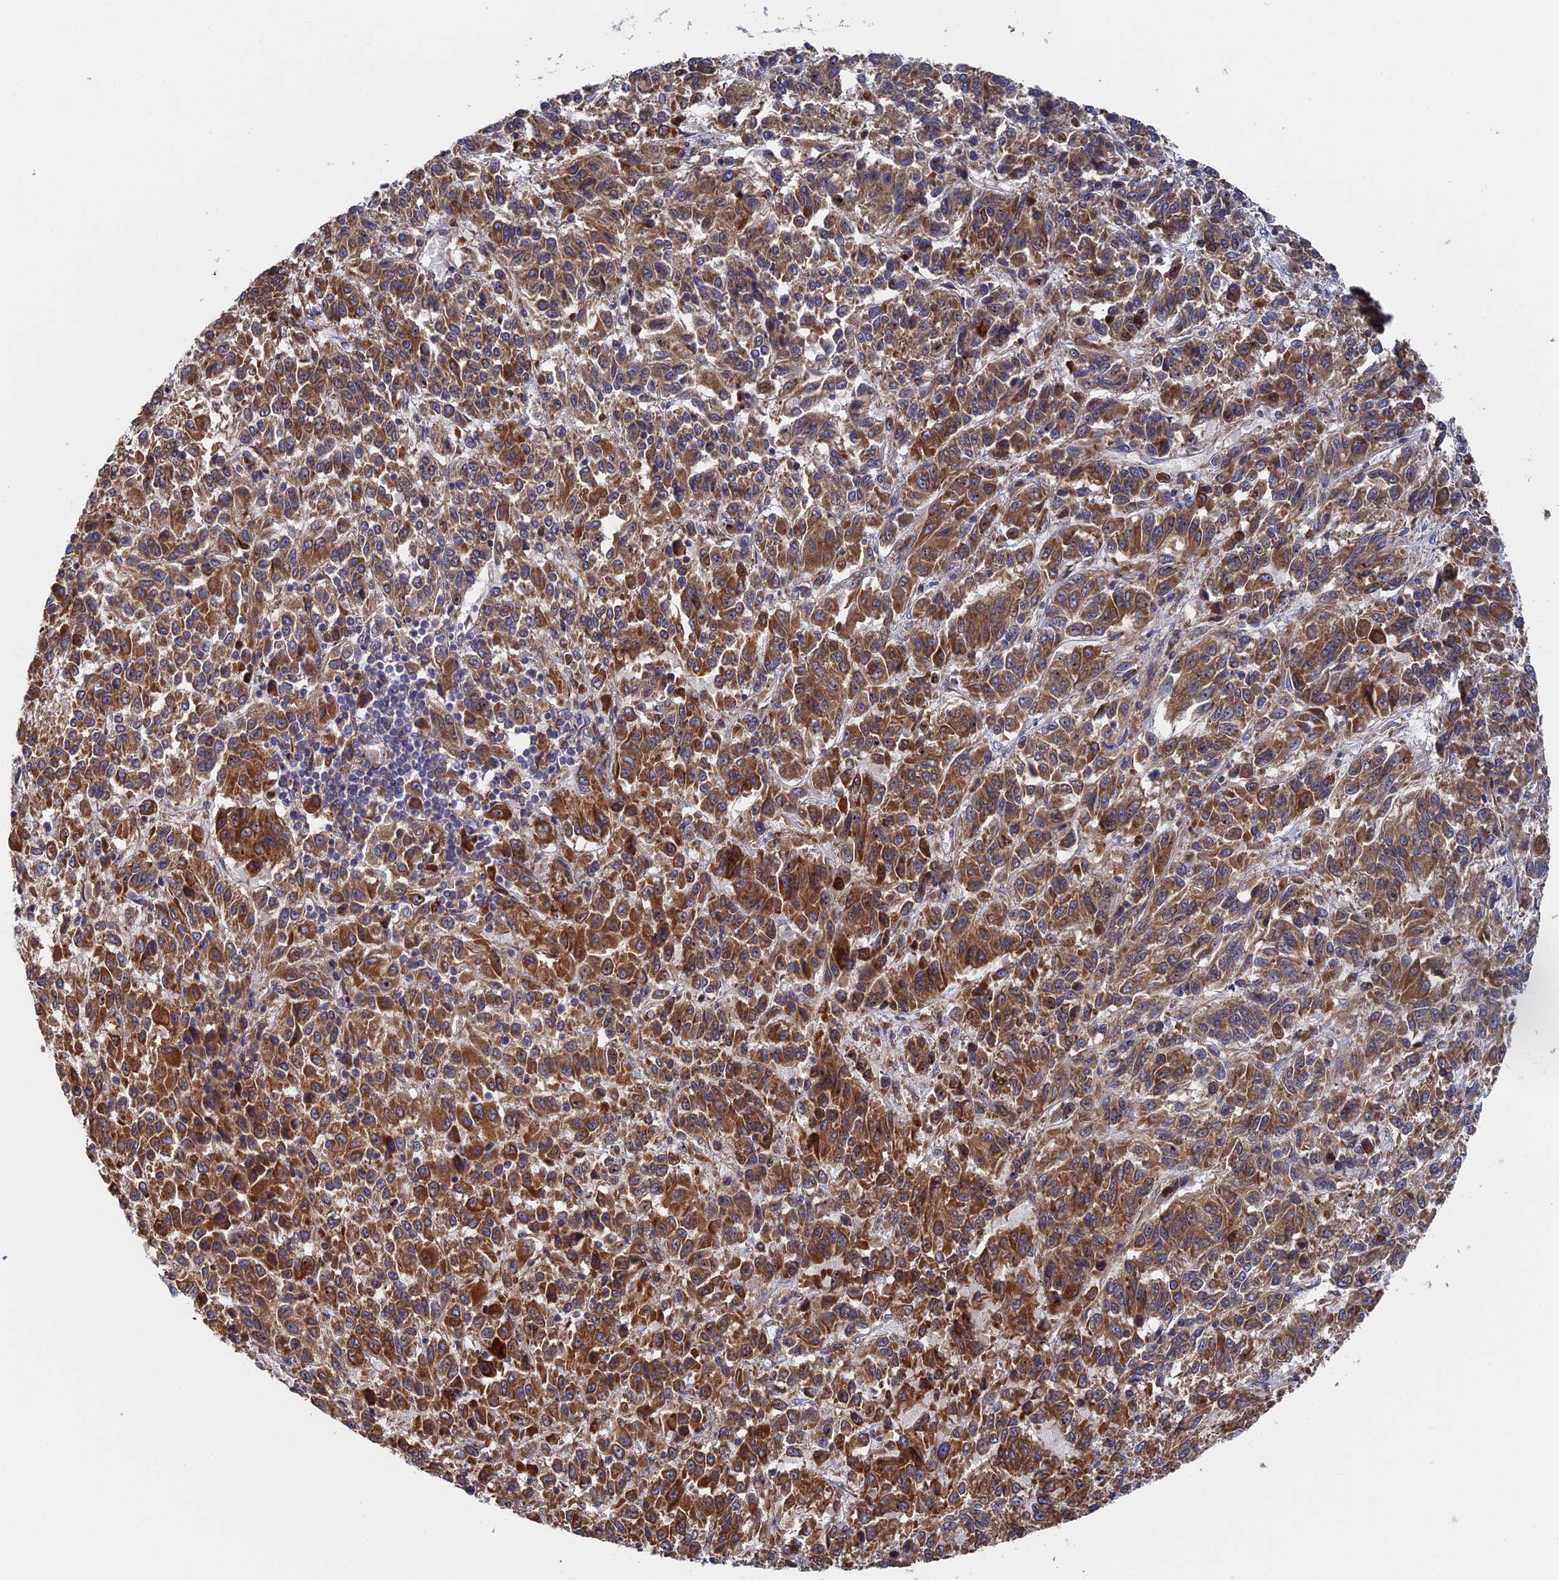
{"staining": {"intensity": "strong", "quantity": ">75%", "location": "cytoplasmic/membranous"}, "tissue": "melanoma", "cell_type": "Tumor cells", "image_type": "cancer", "snomed": [{"axis": "morphology", "description": "Malignant melanoma, Metastatic site"}, {"axis": "topography", "description": "Lung"}], "caption": "Malignant melanoma (metastatic site) stained with a protein marker exhibits strong staining in tumor cells.", "gene": "DNAJC3", "patient": {"sex": "male", "age": 64}}